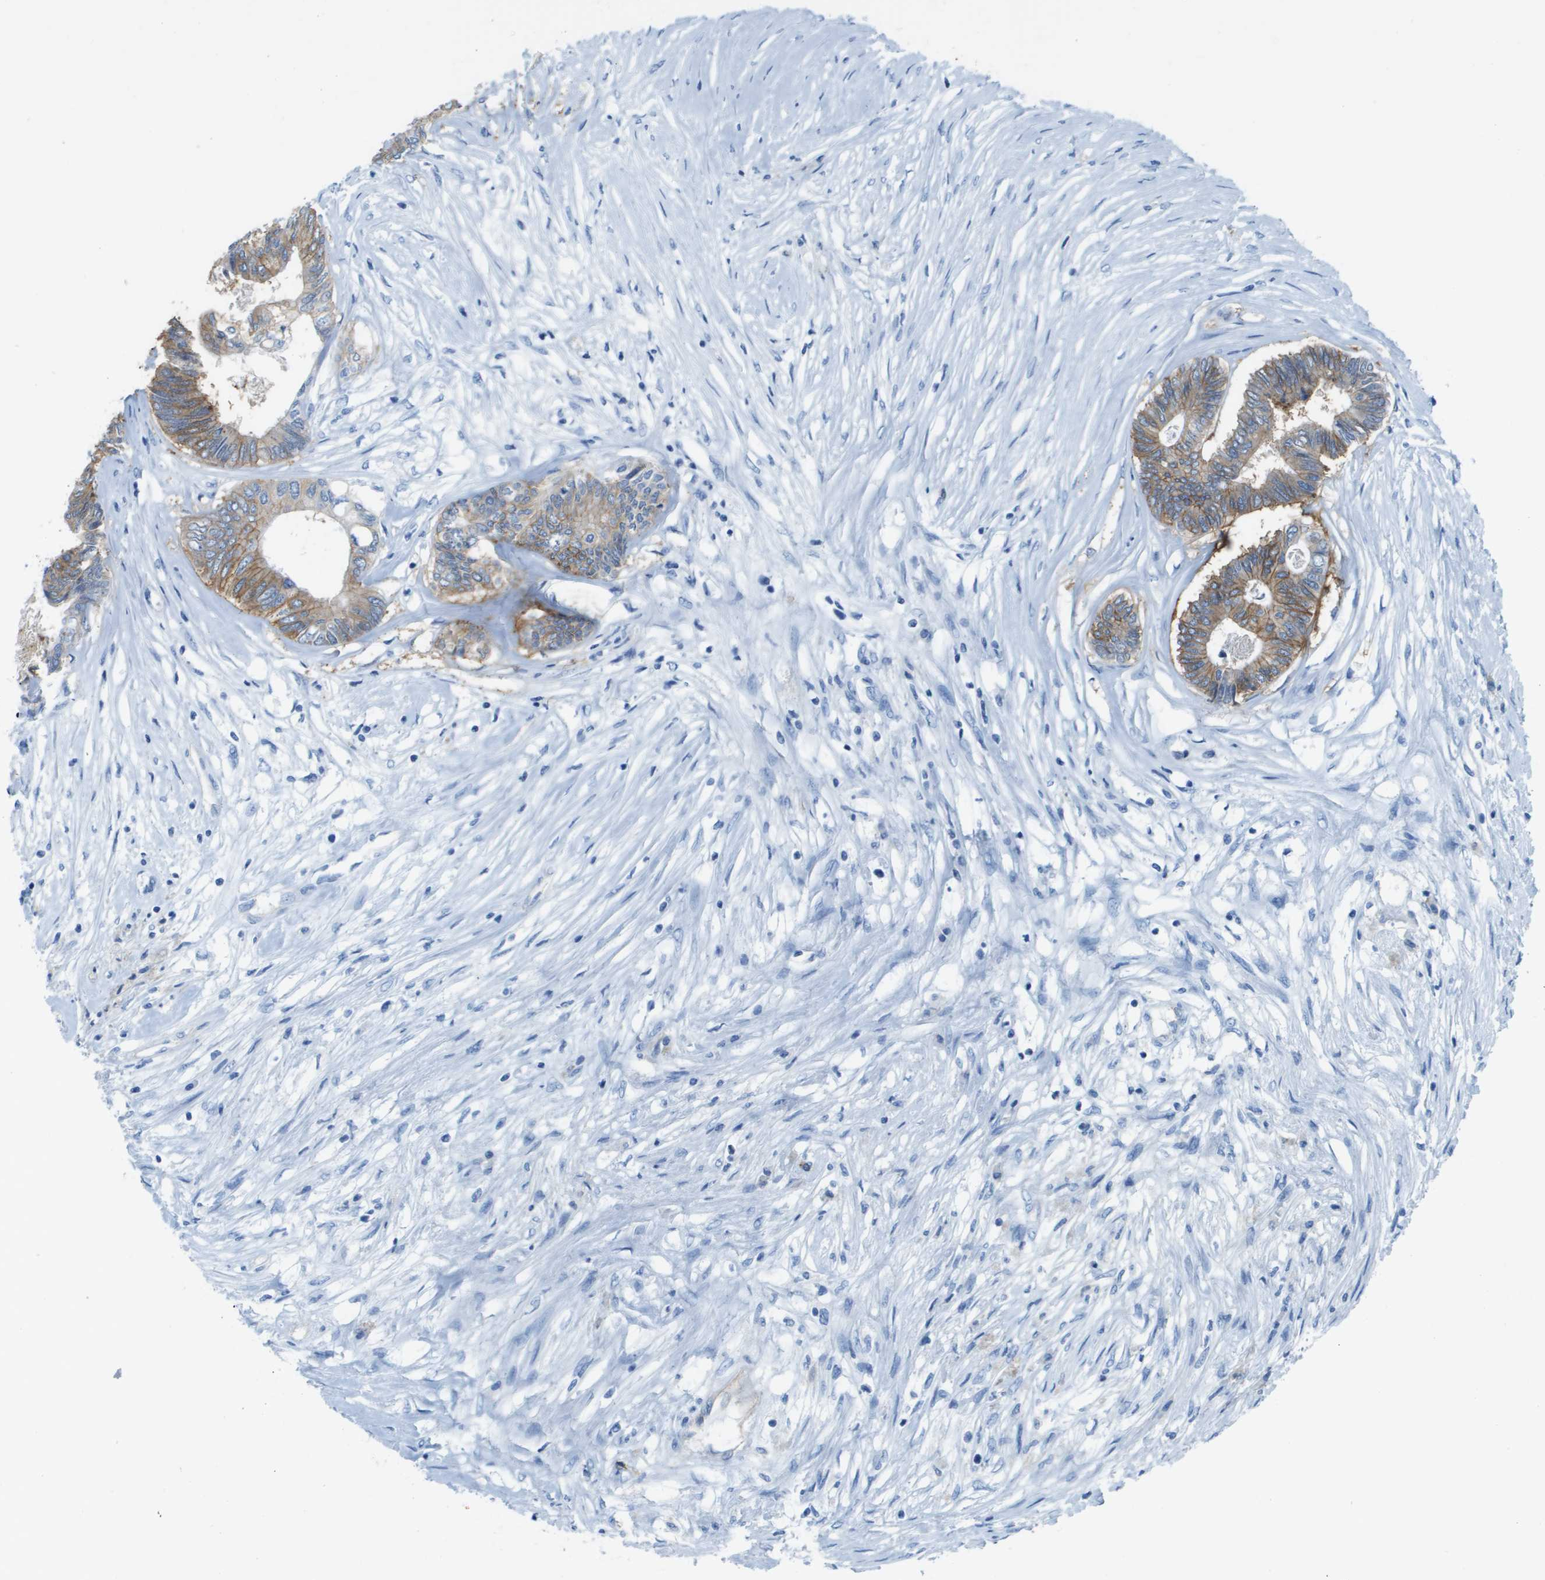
{"staining": {"intensity": "moderate", "quantity": "25%-75%", "location": "cytoplasmic/membranous"}, "tissue": "colorectal cancer", "cell_type": "Tumor cells", "image_type": "cancer", "snomed": [{"axis": "morphology", "description": "Adenocarcinoma, NOS"}, {"axis": "topography", "description": "Rectum"}], "caption": "IHC photomicrograph of colorectal cancer stained for a protein (brown), which exhibits medium levels of moderate cytoplasmic/membranous staining in approximately 25%-75% of tumor cells.", "gene": "CD46", "patient": {"sex": "male", "age": 63}}